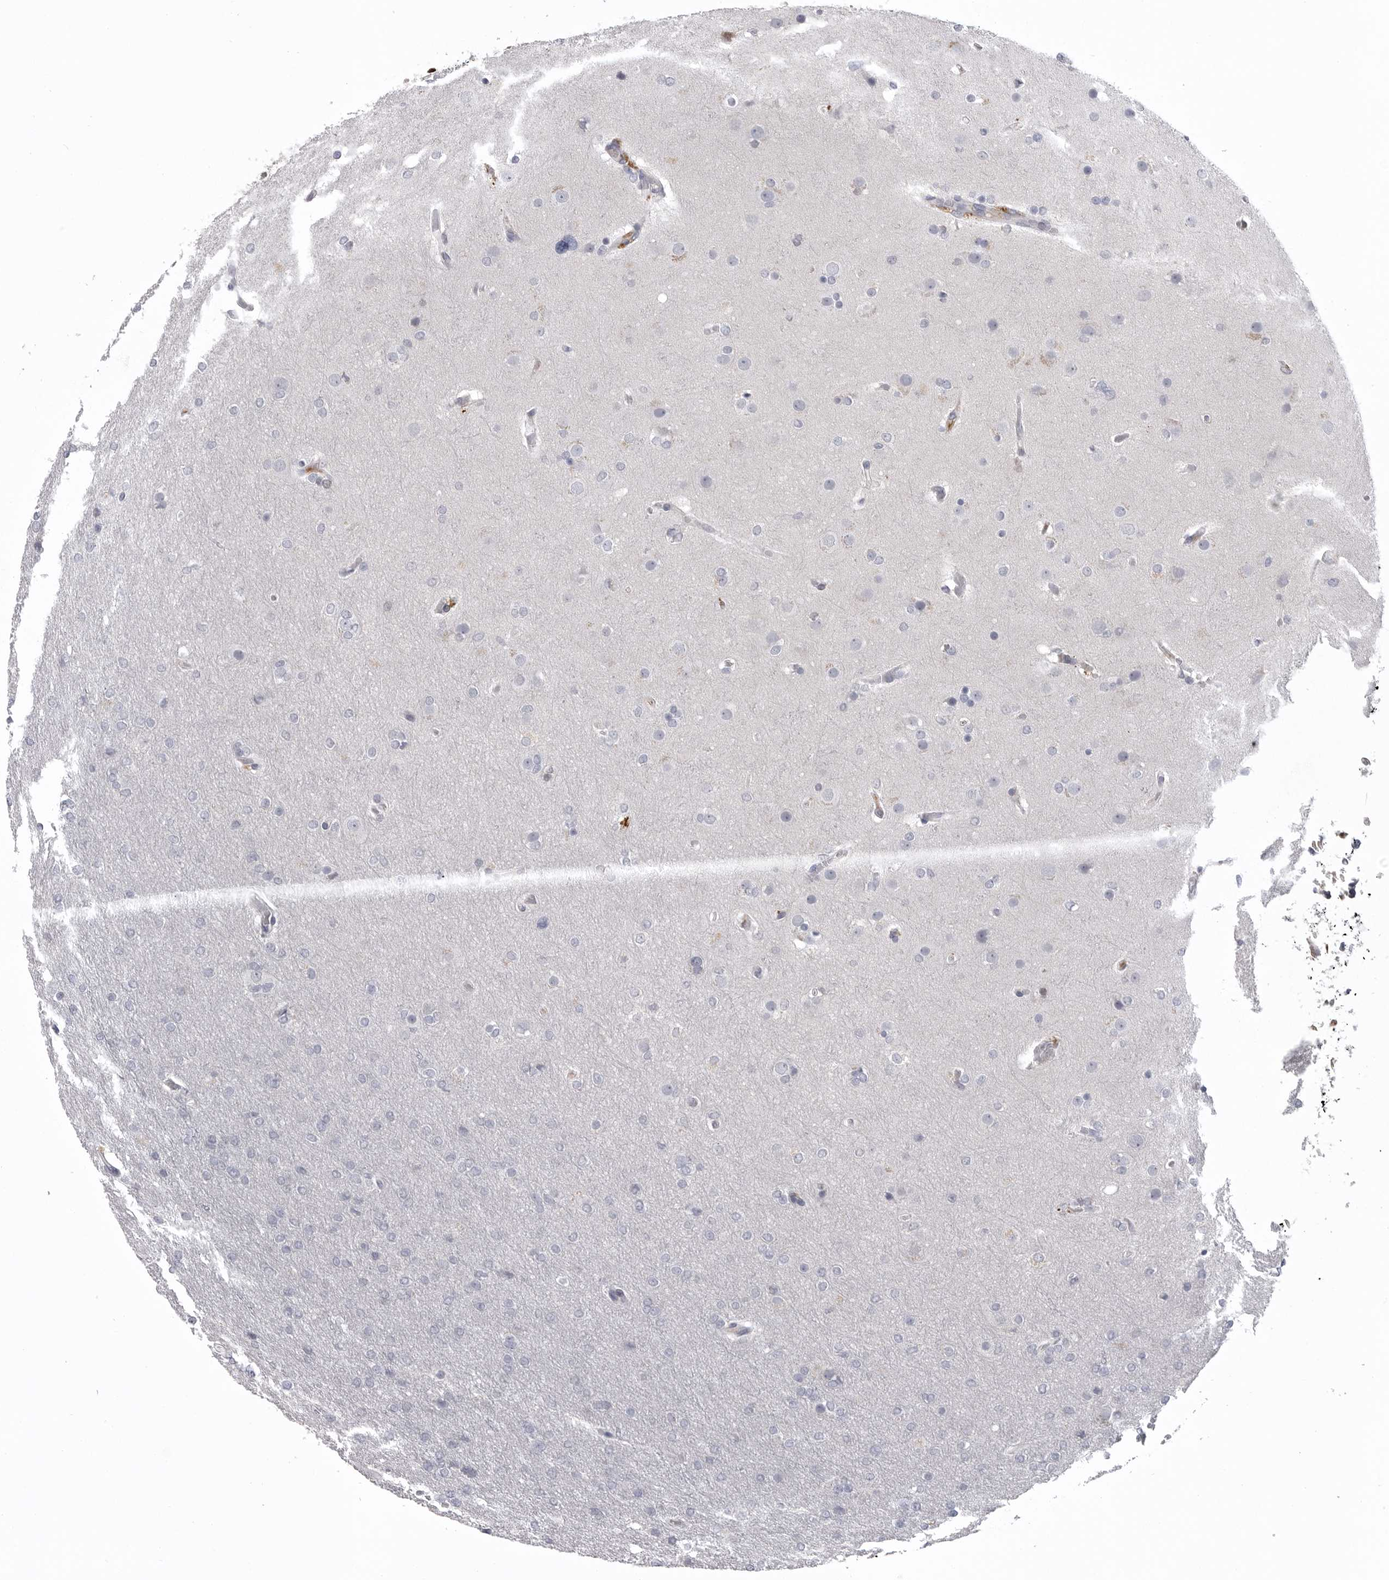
{"staining": {"intensity": "negative", "quantity": "none", "location": "none"}, "tissue": "glioma", "cell_type": "Tumor cells", "image_type": "cancer", "snomed": [{"axis": "morphology", "description": "Glioma, malignant, High grade"}, {"axis": "topography", "description": "Cerebral cortex"}], "caption": "DAB (3,3'-diaminobenzidine) immunohistochemical staining of glioma reveals no significant positivity in tumor cells.", "gene": "SERPING1", "patient": {"sex": "female", "age": 36}}